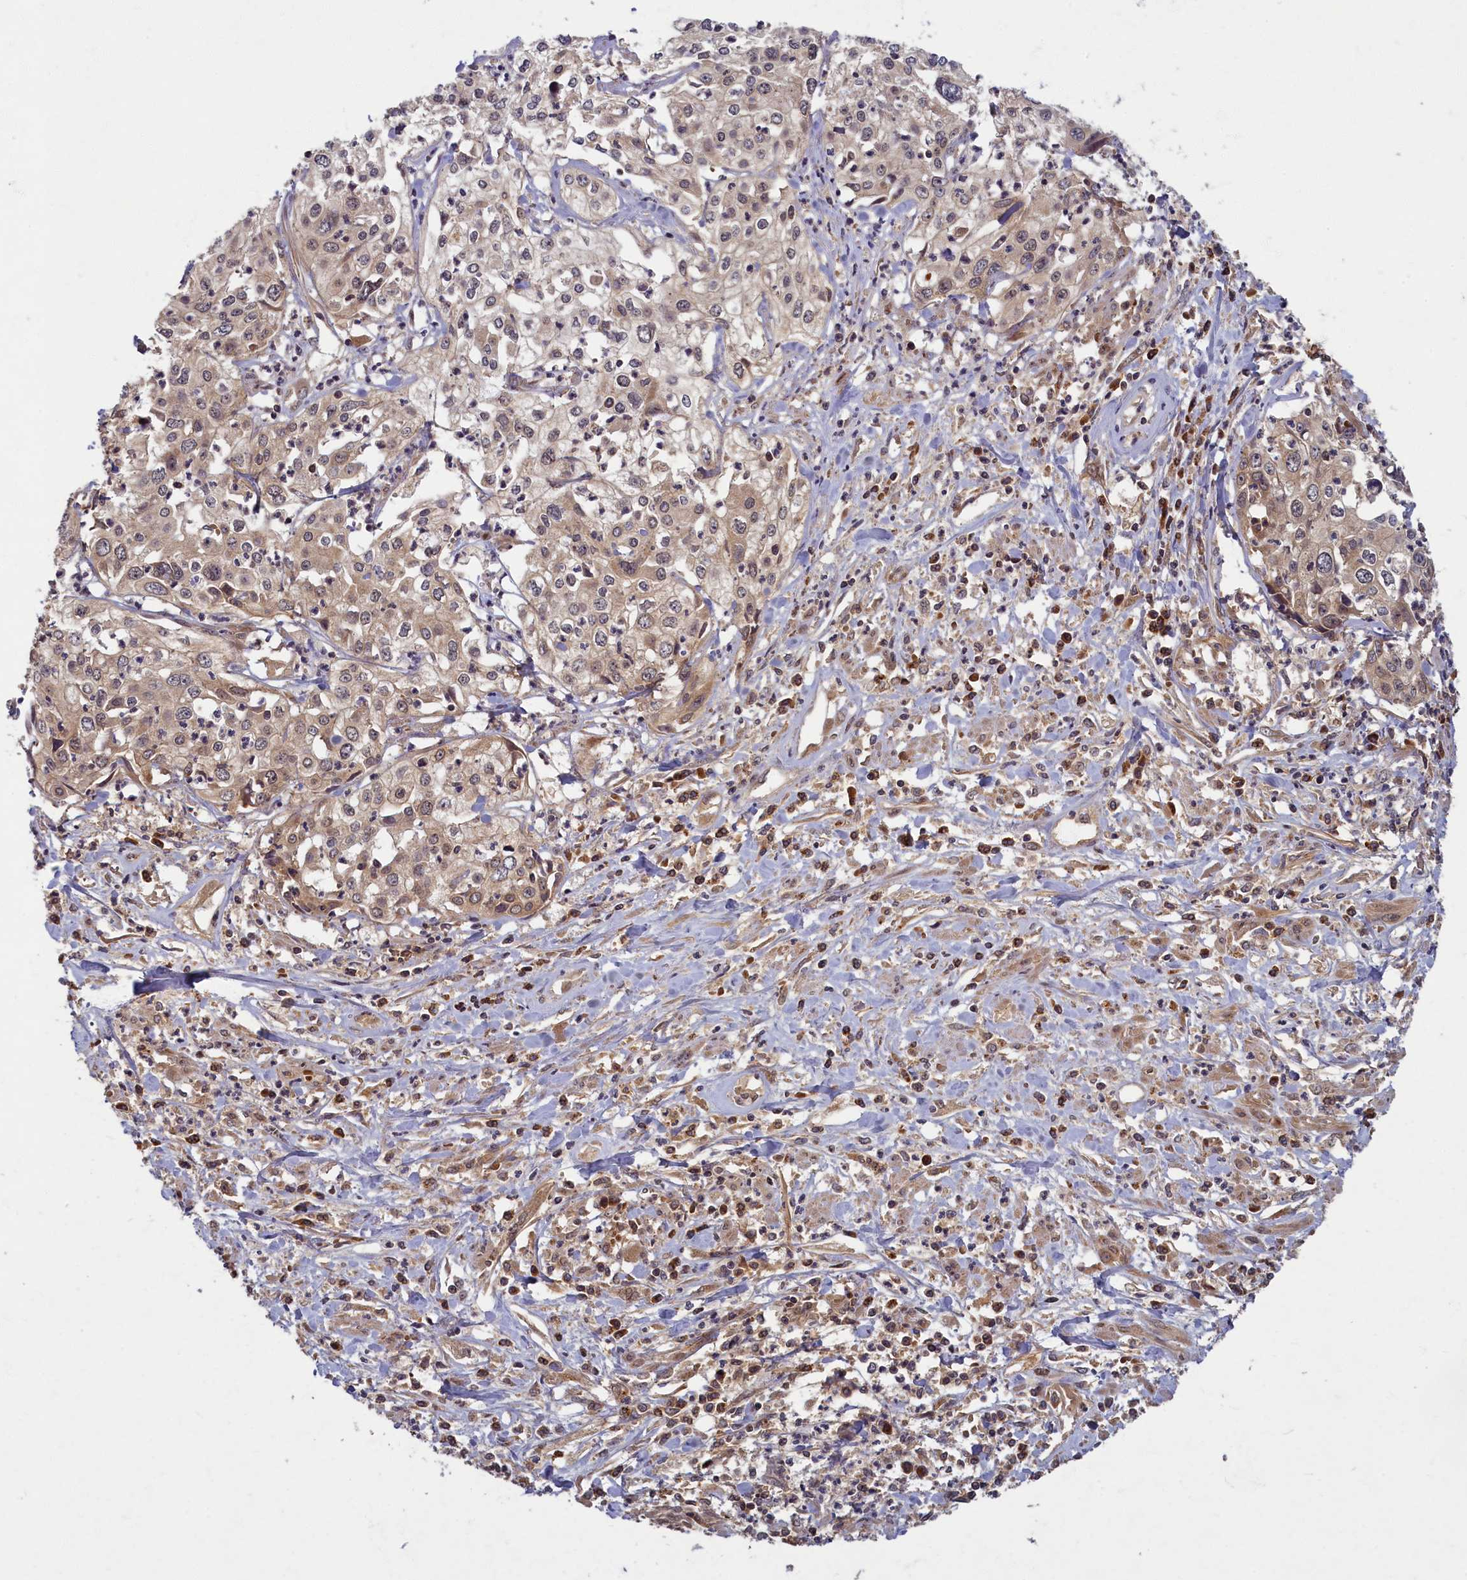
{"staining": {"intensity": "weak", "quantity": ">75%", "location": "cytoplasmic/membranous"}, "tissue": "cervical cancer", "cell_type": "Tumor cells", "image_type": "cancer", "snomed": [{"axis": "morphology", "description": "Squamous cell carcinoma, NOS"}, {"axis": "topography", "description": "Cervix"}], "caption": "Protein expression analysis of human cervical cancer (squamous cell carcinoma) reveals weak cytoplasmic/membranous staining in approximately >75% of tumor cells. (DAB (3,3'-diaminobenzidine) = brown stain, brightfield microscopy at high magnification).", "gene": "BICD1", "patient": {"sex": "female", "age": 31}}